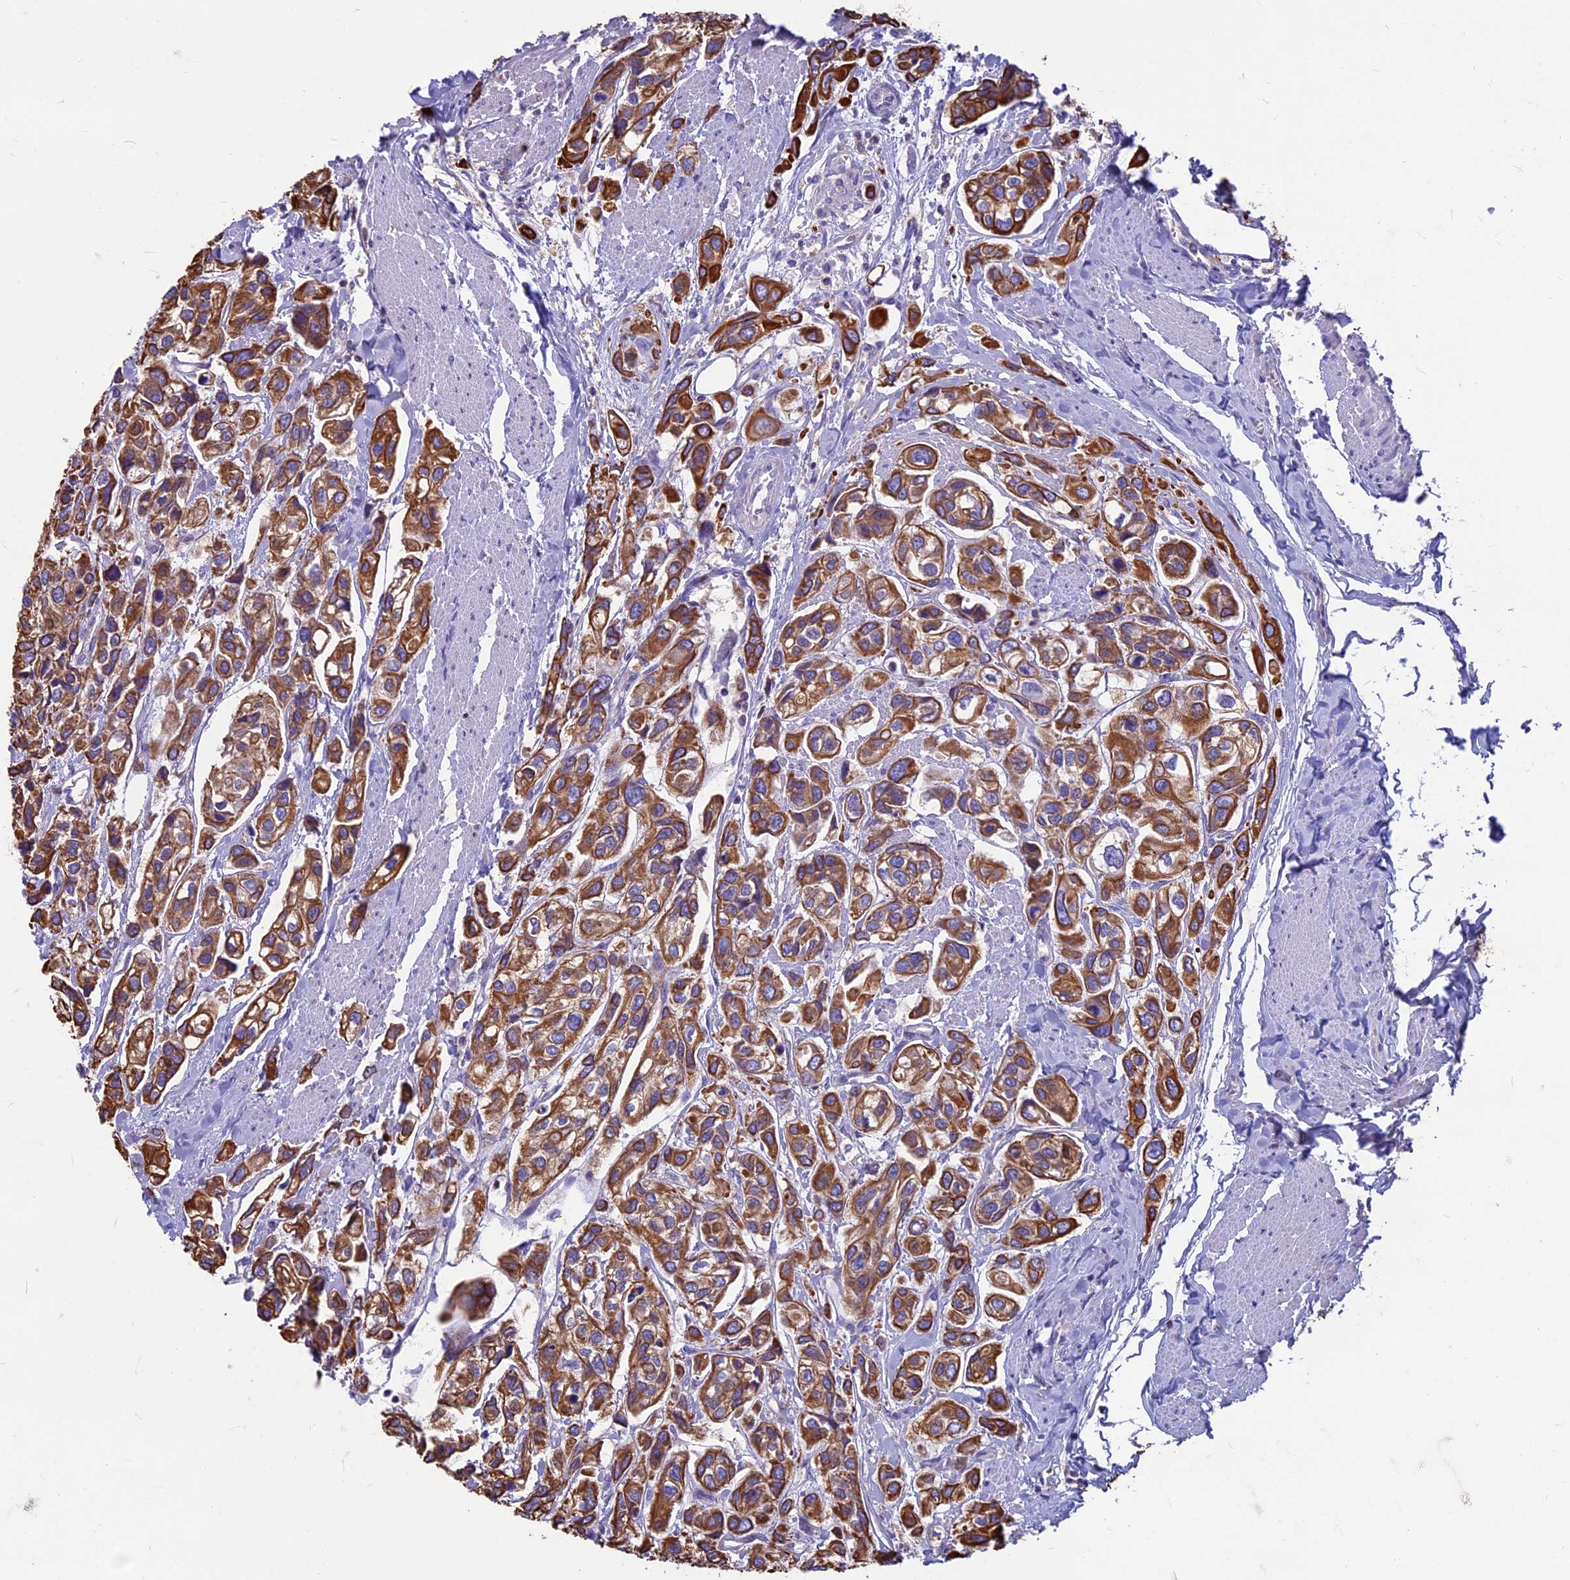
{"staining": {"intensity": "strong", "quantity": ">75%", "location": "cytoplasmic/membranous"}, "tissue": "urothelial cancer", "cell_type": "Tumor cells", "image_type": "cancer", "snomed": [{"axis": "morphology", "description": "Urothelial carcinoma, High grade"}, {"axis": "topography", "description": "Urinary bladder"}], "caption": "IHC of high-grade urothelial carcinoma displays high levels of strong cytoplasmic/membranous expression in about >75% of tumor cells.", "gene": "CDAN1", "patient": {"sex": "male", "age": 67}}